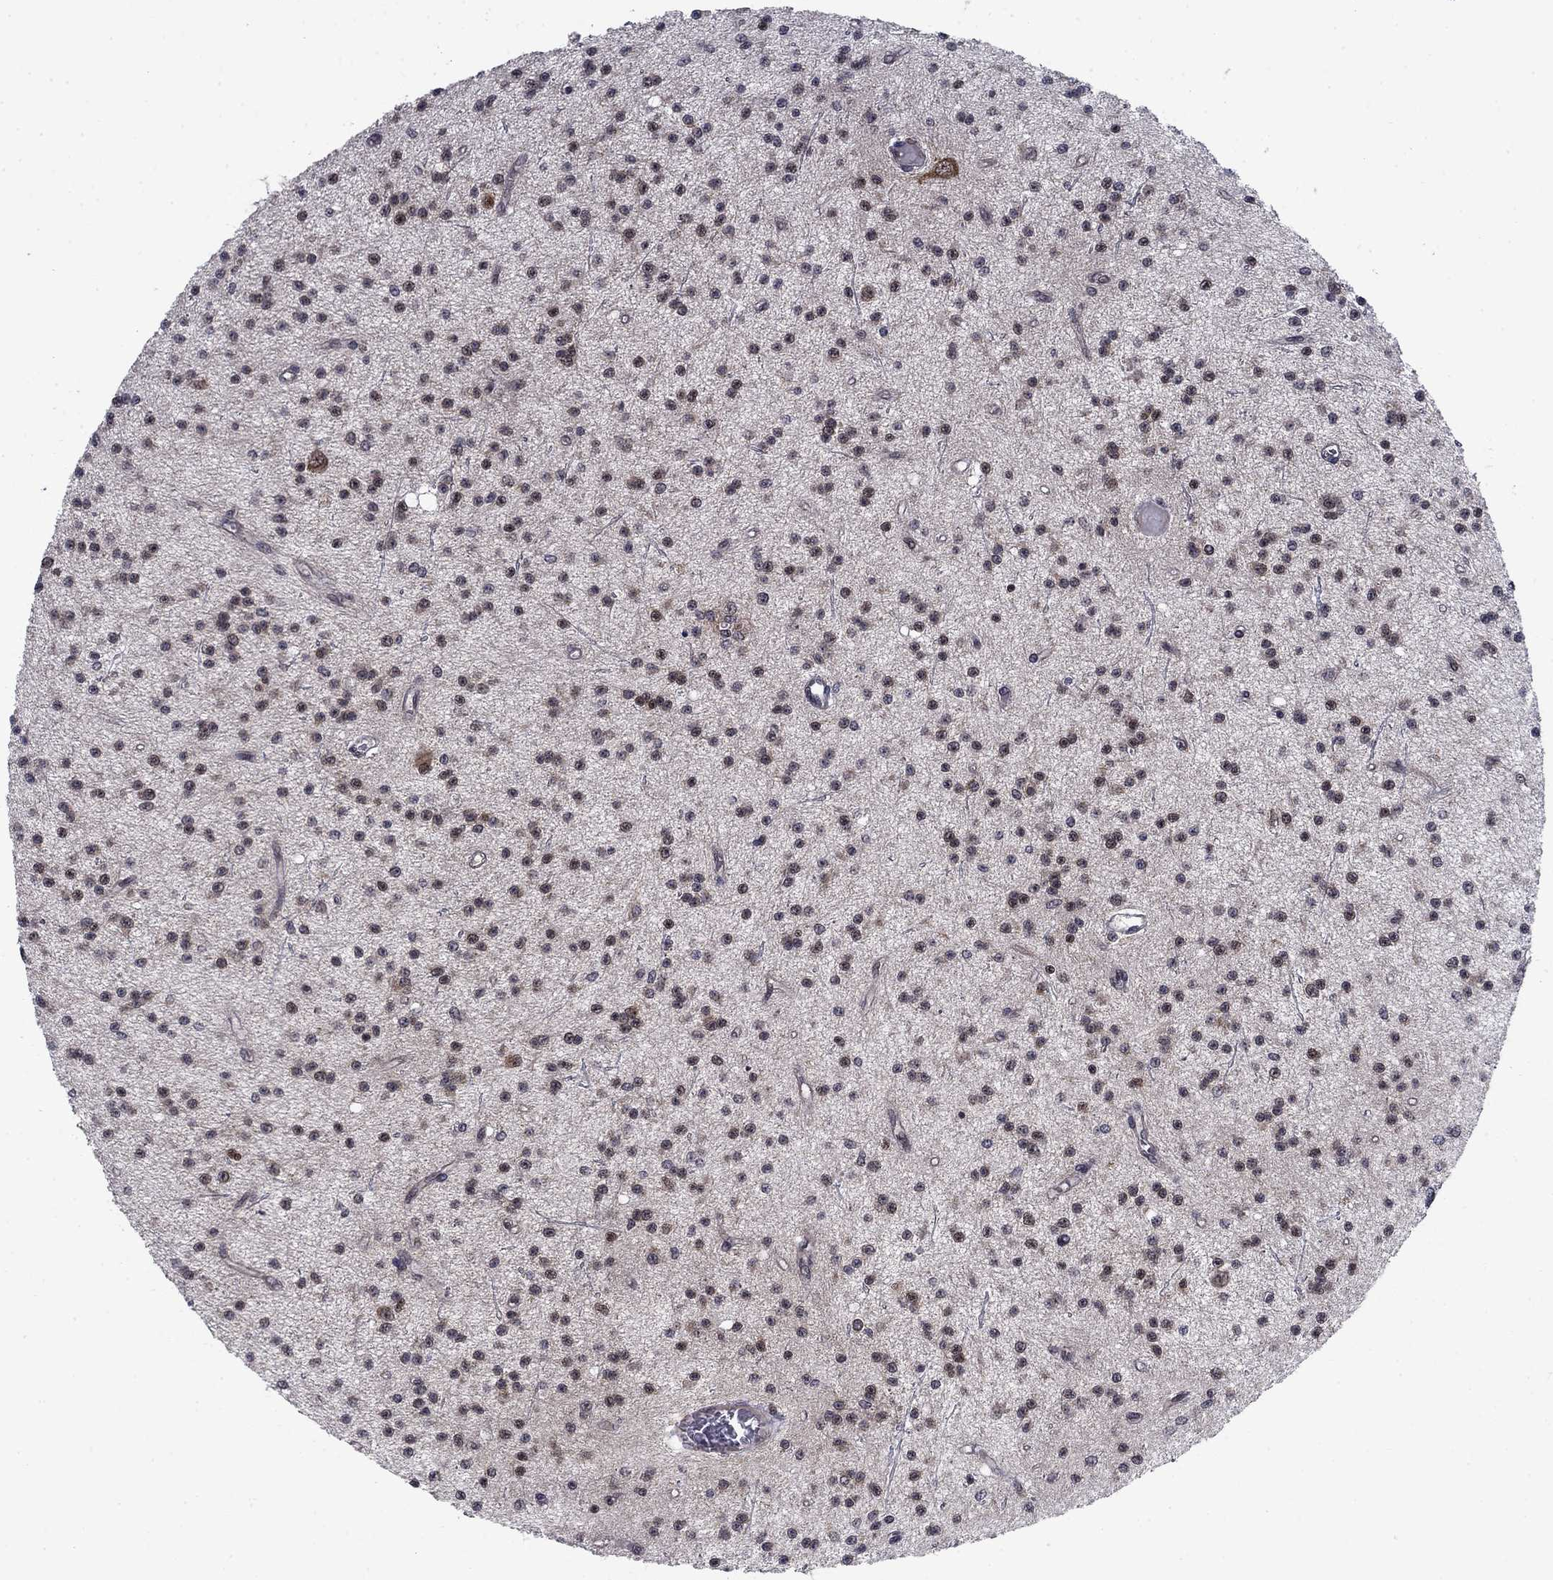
{"staining": {"intensity": "strong", "quantity": "25%-75%", "location": "nuclear"}, "tissue": "glioma", "cell_type": "Tumor cells", "image_type": "cancer", "snomed": [{"axis": "morphology", "description": "Glioma, malignant, Low grade"}, {"axis": "topography", "description": "Brain"}], "caption": "Tumor cells reveal high levels of strong nuclear positivity in about 25%-75% of cells in malignant glioma (low-grade).", "gene": "DNAJA1", "patient": {"sex": "male", "age": 27}}